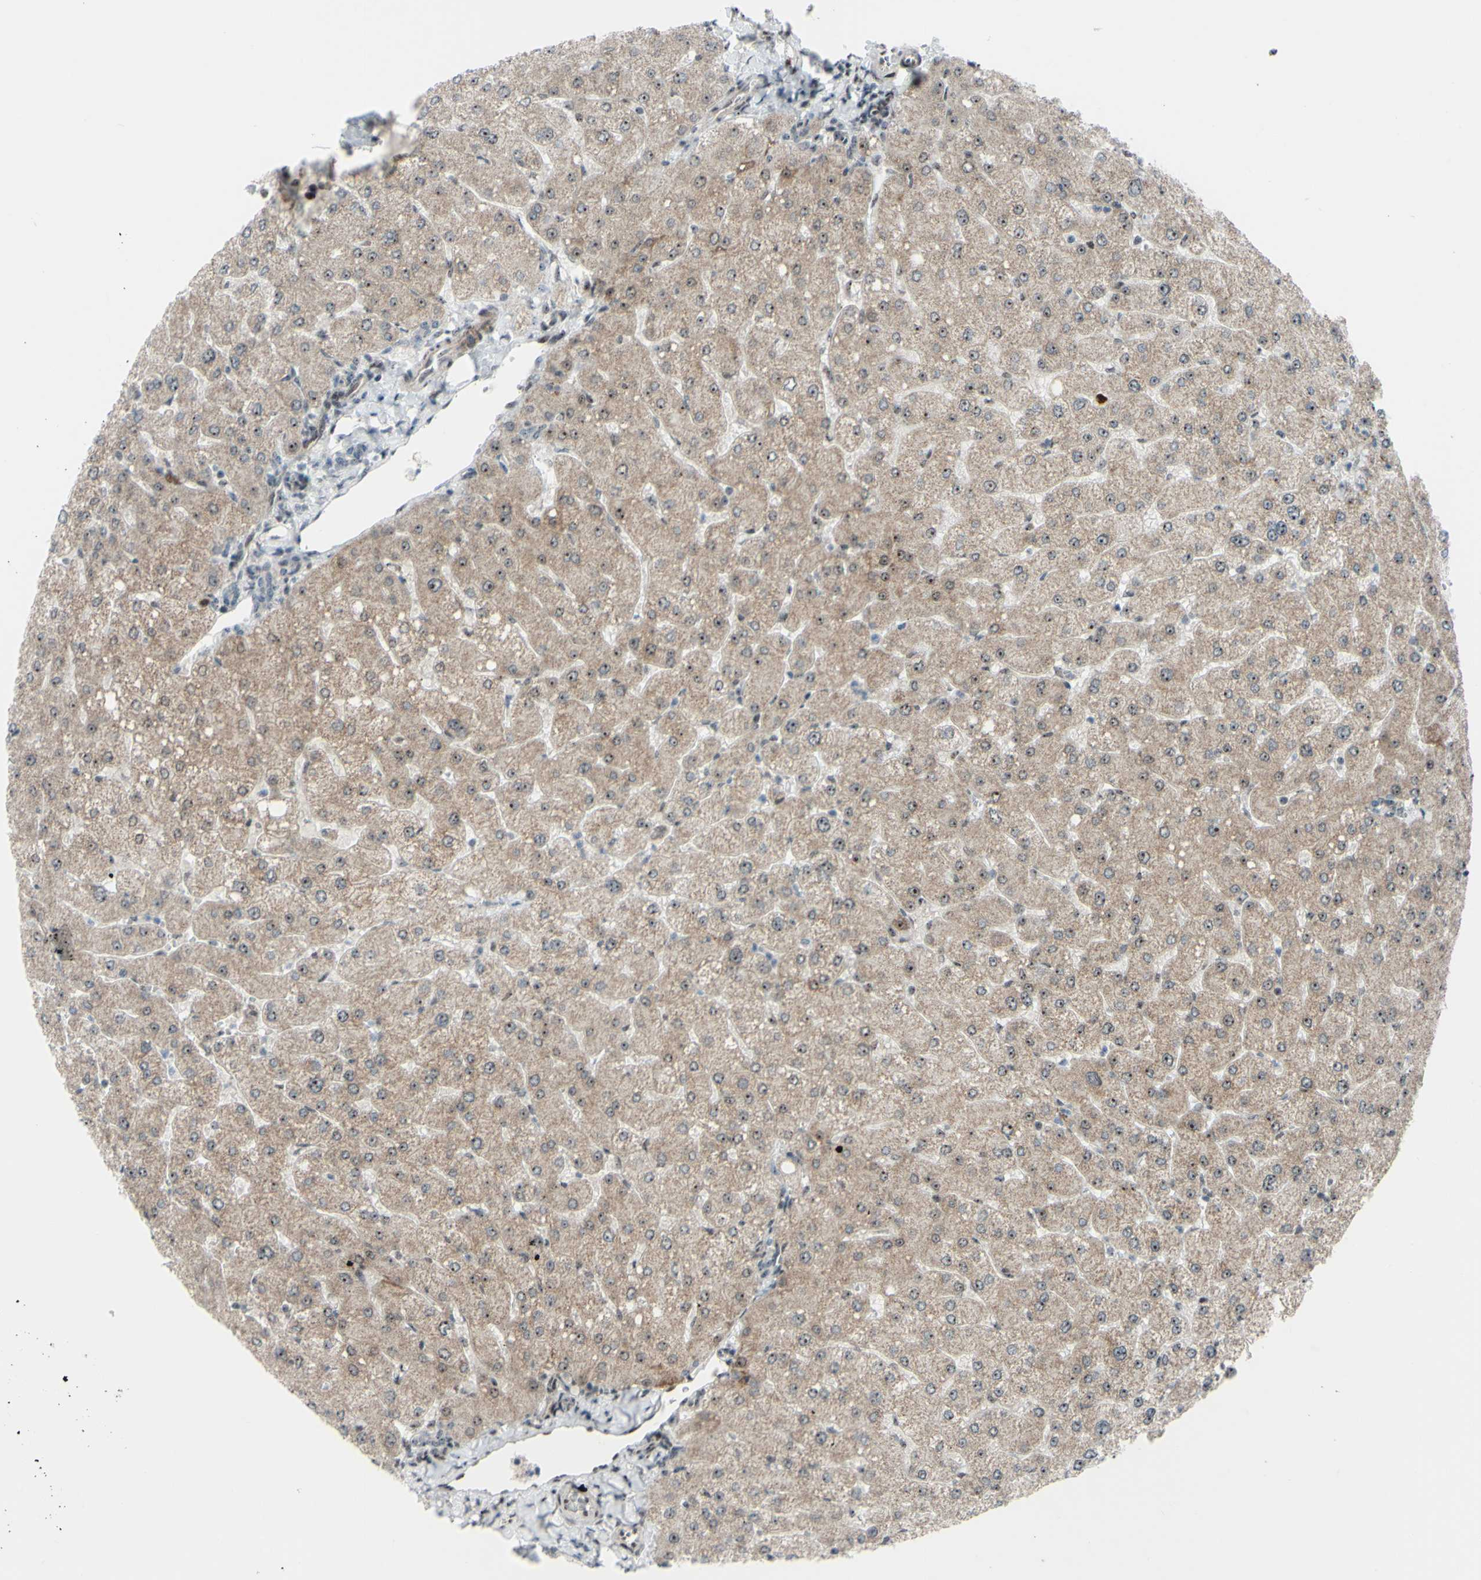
{"staining": {"intensity": "weak", "quantity": "25%-75%", "location": "nuclear"}, "tissue": "liver", "cell_type": "Cholangiocytes", "image_type": "normal", "snomed": [{"axis": "morphology", "description": "Normal tissue, NOS"}, {"axis": "topography", "description": "Liver"}], "caption": "Protein positivity by immunohistochemistry displays weak nuclear expression in about 25%-75% of cholangiocytes in benign liver.", "gene": "POLR1A", "patient": {"sex": "male", "age": 55}}